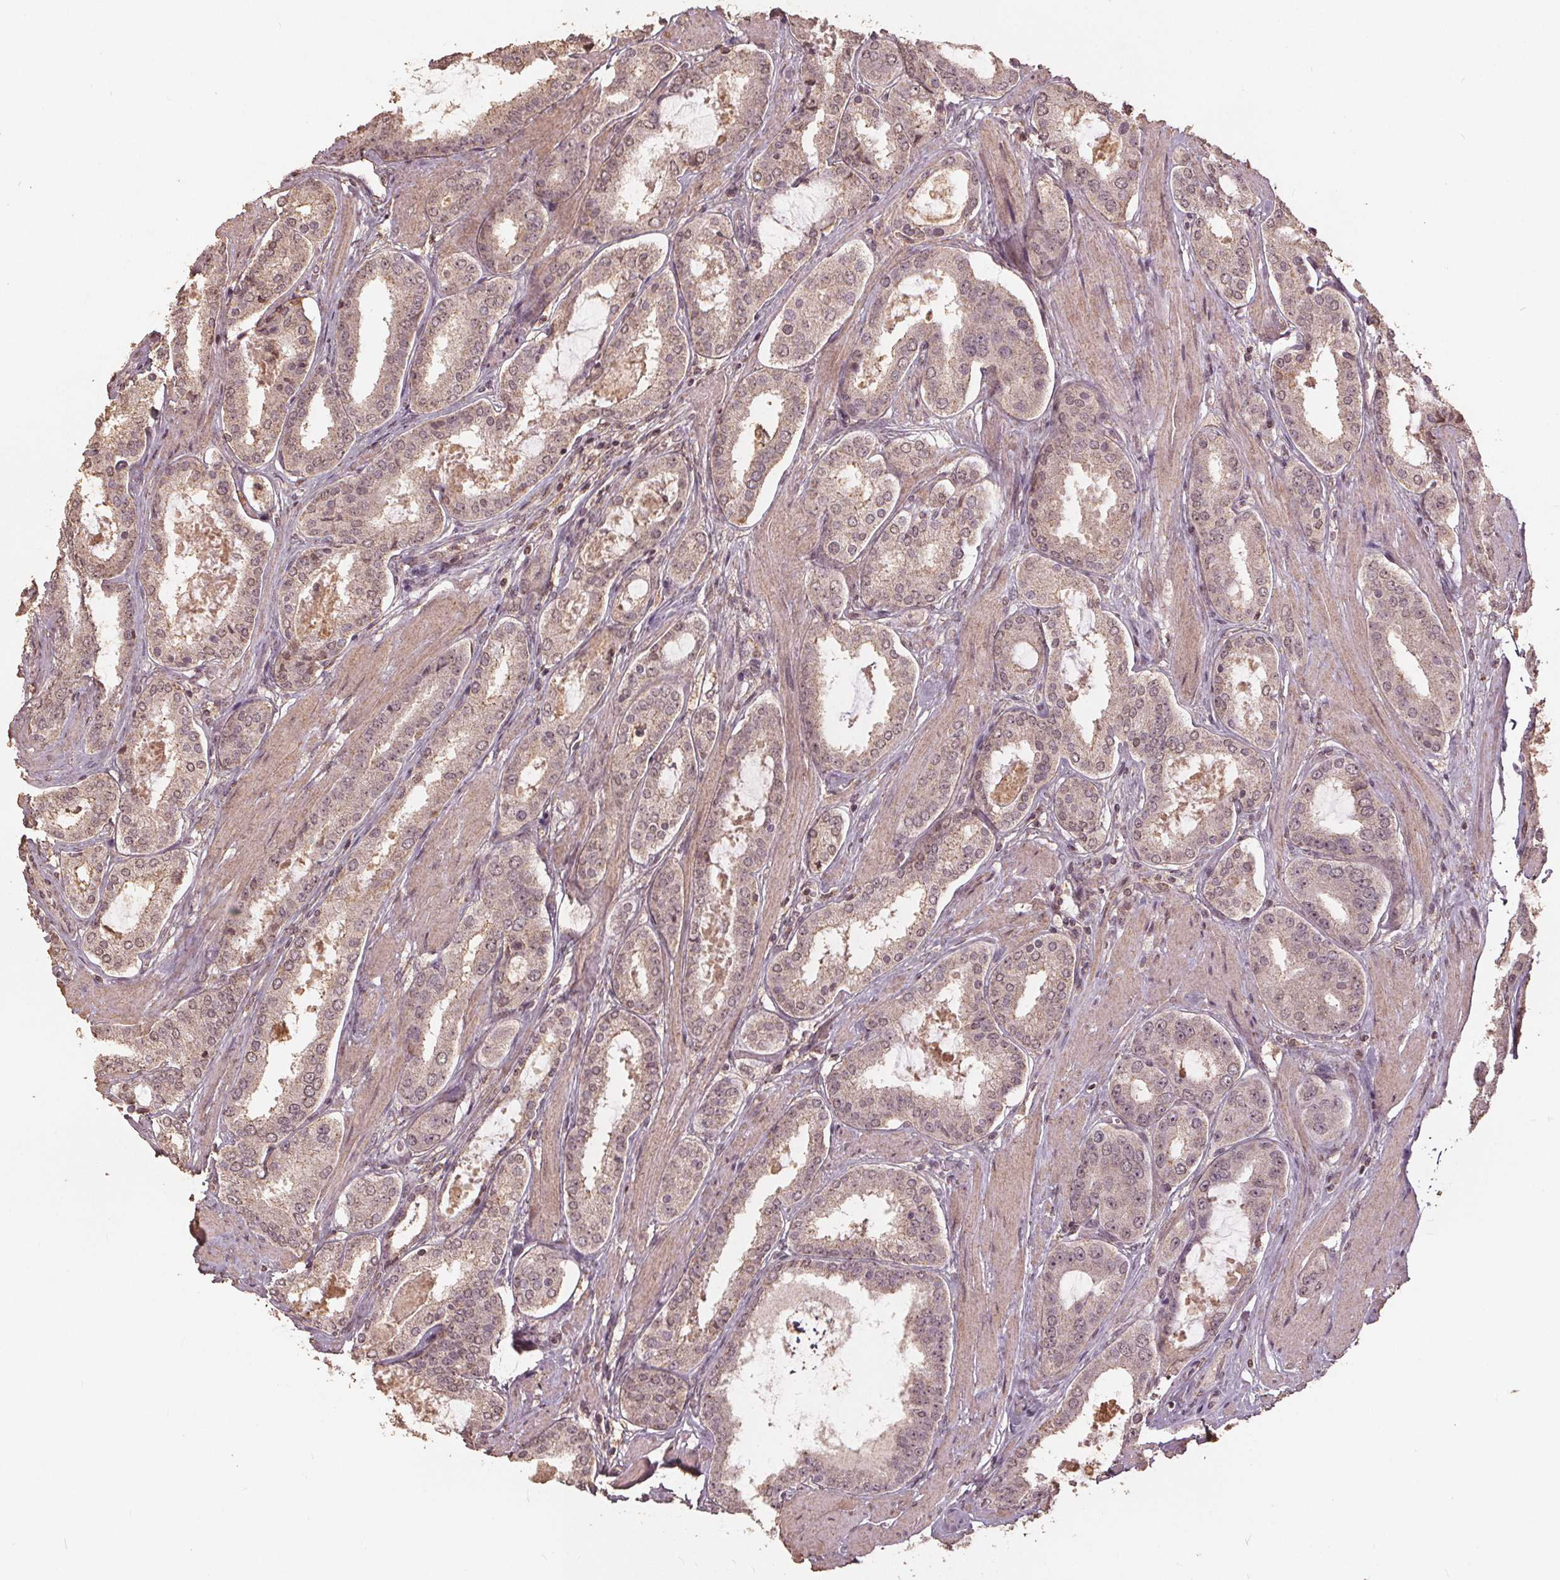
{"staining": {"intensity": "weak", "quantity": "<25%", "location": "nuclear"}, "tissue": "prostate cancer", "cell_type": "Tumor cells", "image_type": "cancer", "snomed": [{"axis": "morphology", "description": "Adenocarcinoma, High grade"}, {"axis": "topography", "description": "Prostate"}], "caption": "Immunohistochemical staining of prostate adenocarcinoma (high-grade) reveals no significant expression in tumor cells. (DAB IHC, high magnification).", "gene": "DSG3", "patient": {"sex": "male", "age": 63}}